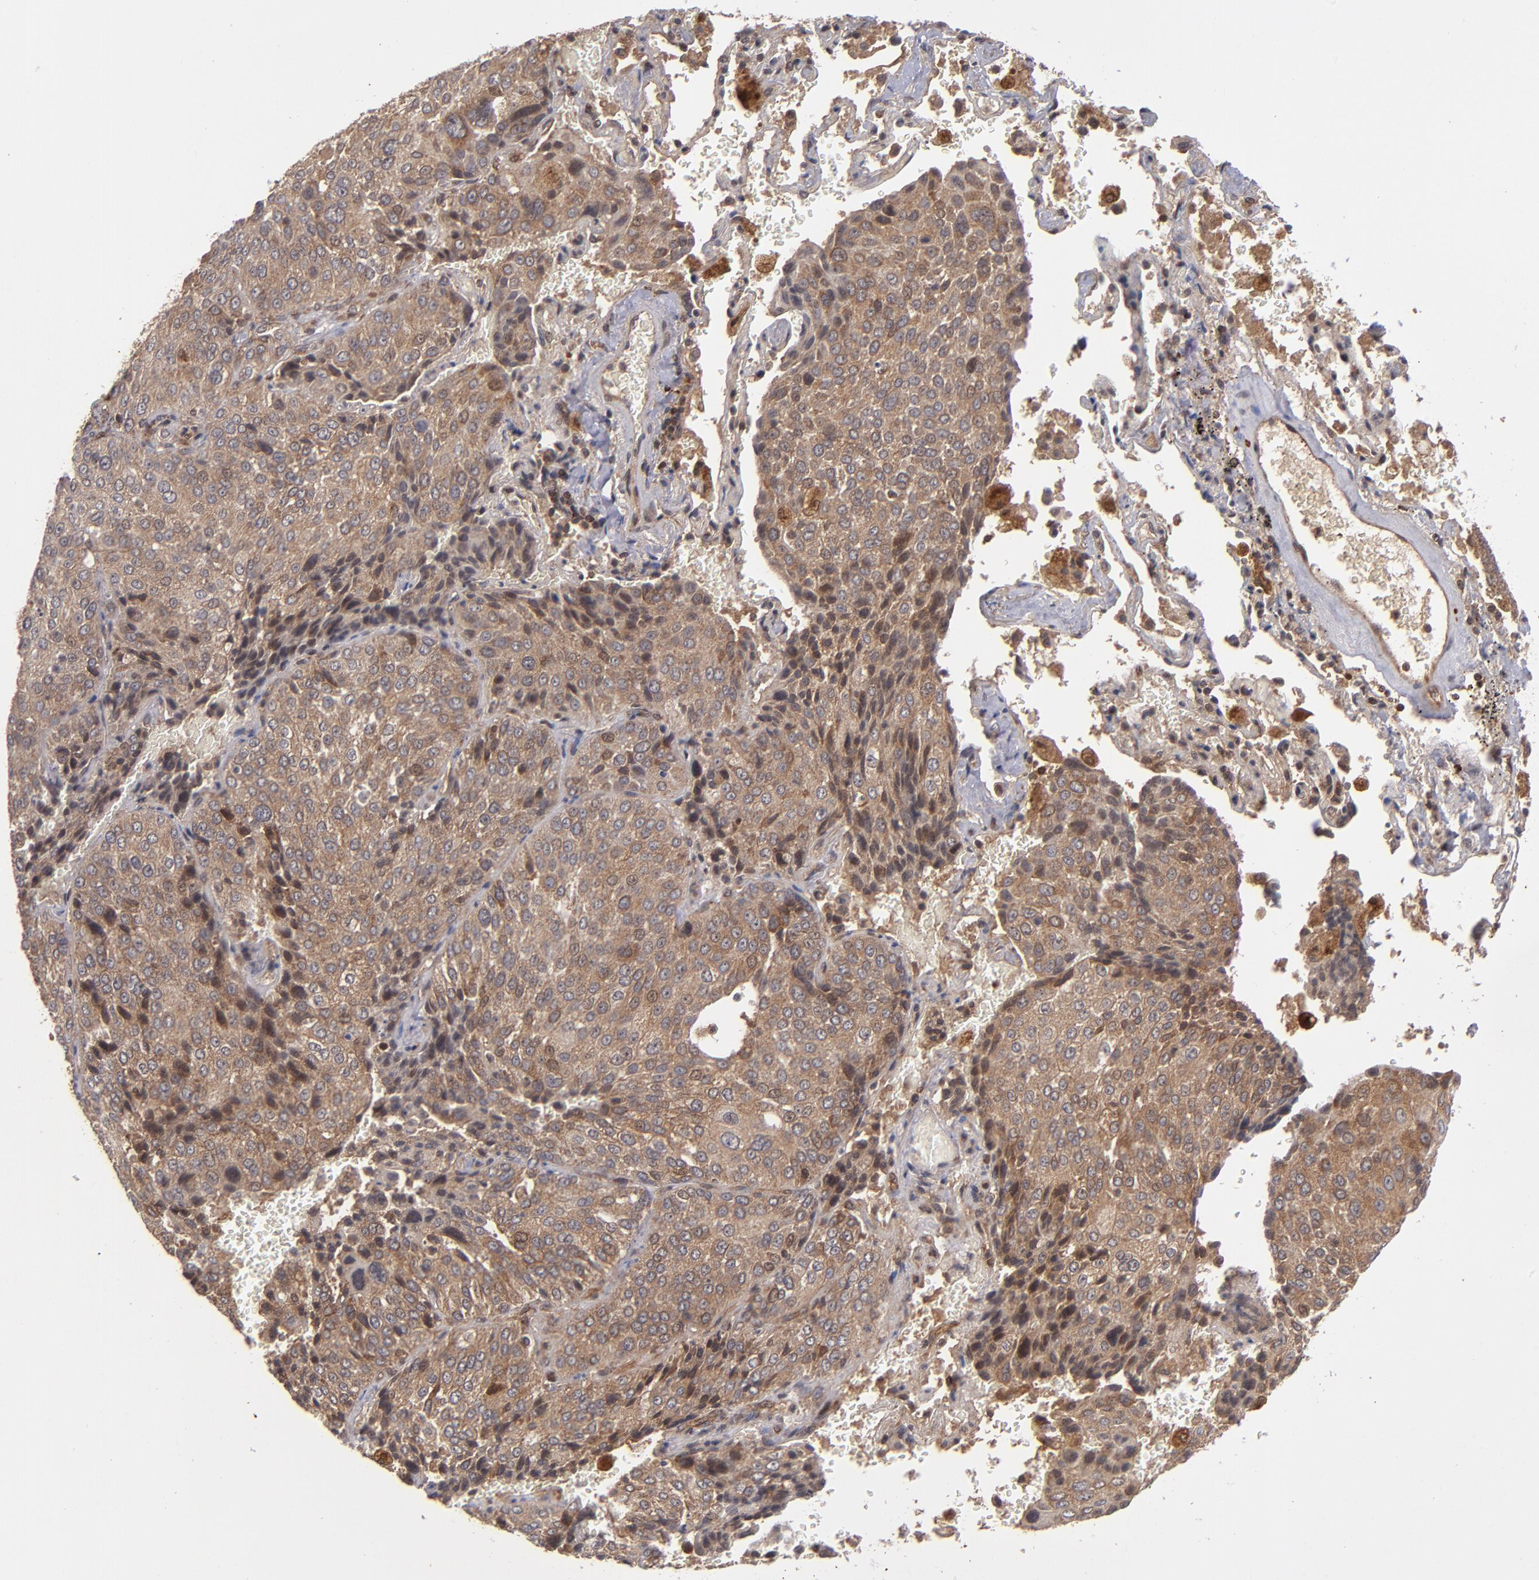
{"staining": {"intensity": "moderate", "quantity": ">75%", "location": "cytoplasmic/membranous"}, "tissue": "lung cancer", "cell_type": "Tumor cells", "image_type": "cancer", "snomed": [{"axis": "morphology", "description": "Squamous cell carcinoma, NOS"}, {"axis": "topography", "description": "Lung"}], "caption": "Lung cancer stained for a protein (brown) demonstrates moderate cytoplasmic/membranous positive staining in about >75% of tumor cells.", "gene": "BDKRB1", "patient": {"sex": "male", "age": 54}}